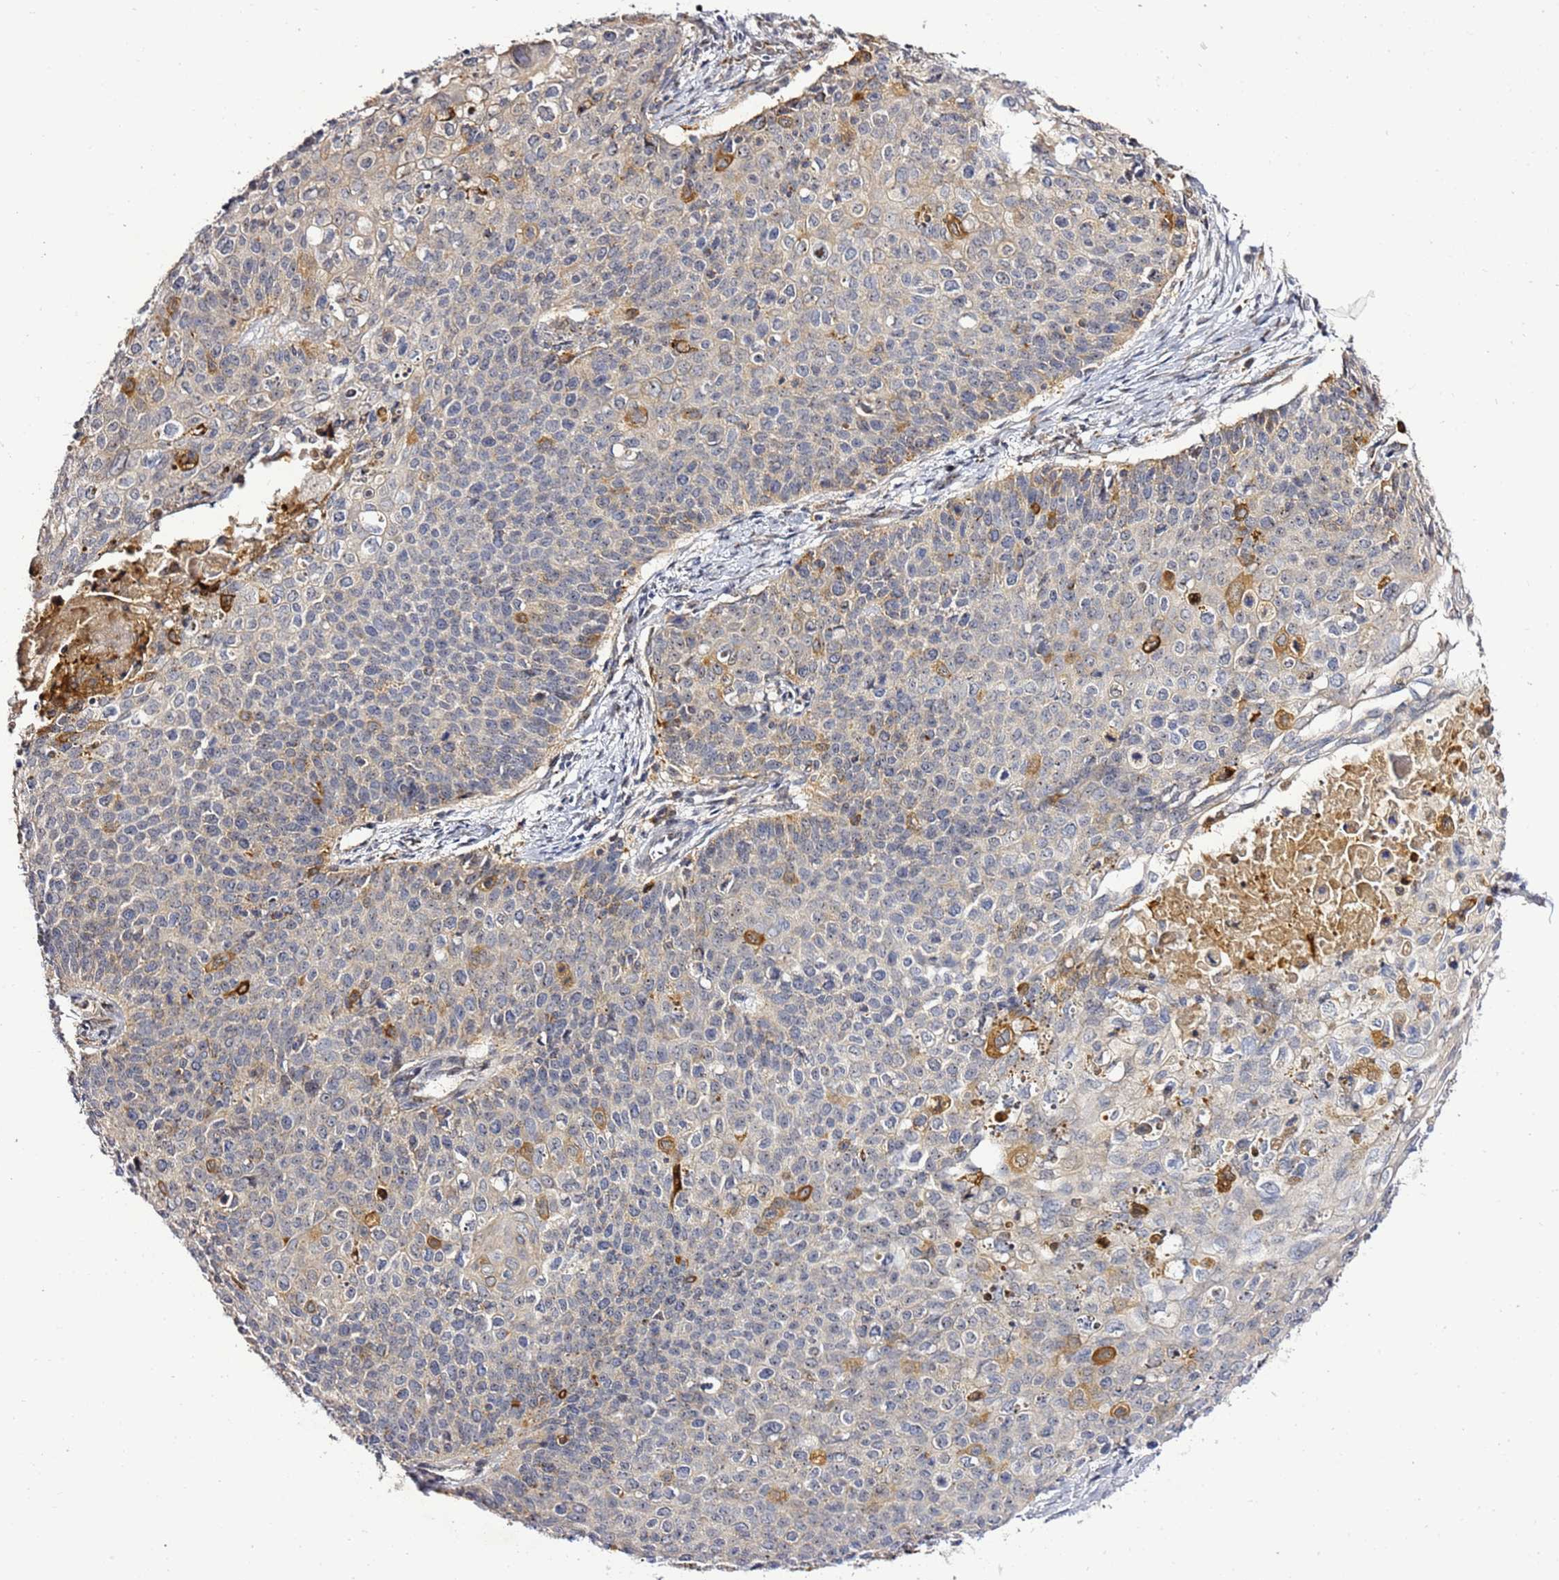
{"staining": {"intensity": "moderate", "quantity": "<25%", "location": "cytoplasmic/membranous"}, "tissue": "cervical cancer", "cell_type": "Tumor cells", "image_type": "cancer", "snomed": [{"axis": "morphology", "description": "Squamous cell carcinoma, NOS"}, {"axis": "topography", "description": "Cervix"}], "caption": "Protein analysis of cervical cancer tissue demonstrates moderate cytoplasmic/membranous positivity in about <25% of tumor cells.", "gene": "NOL8", "patient": {"sex": "female", "age": 39}}